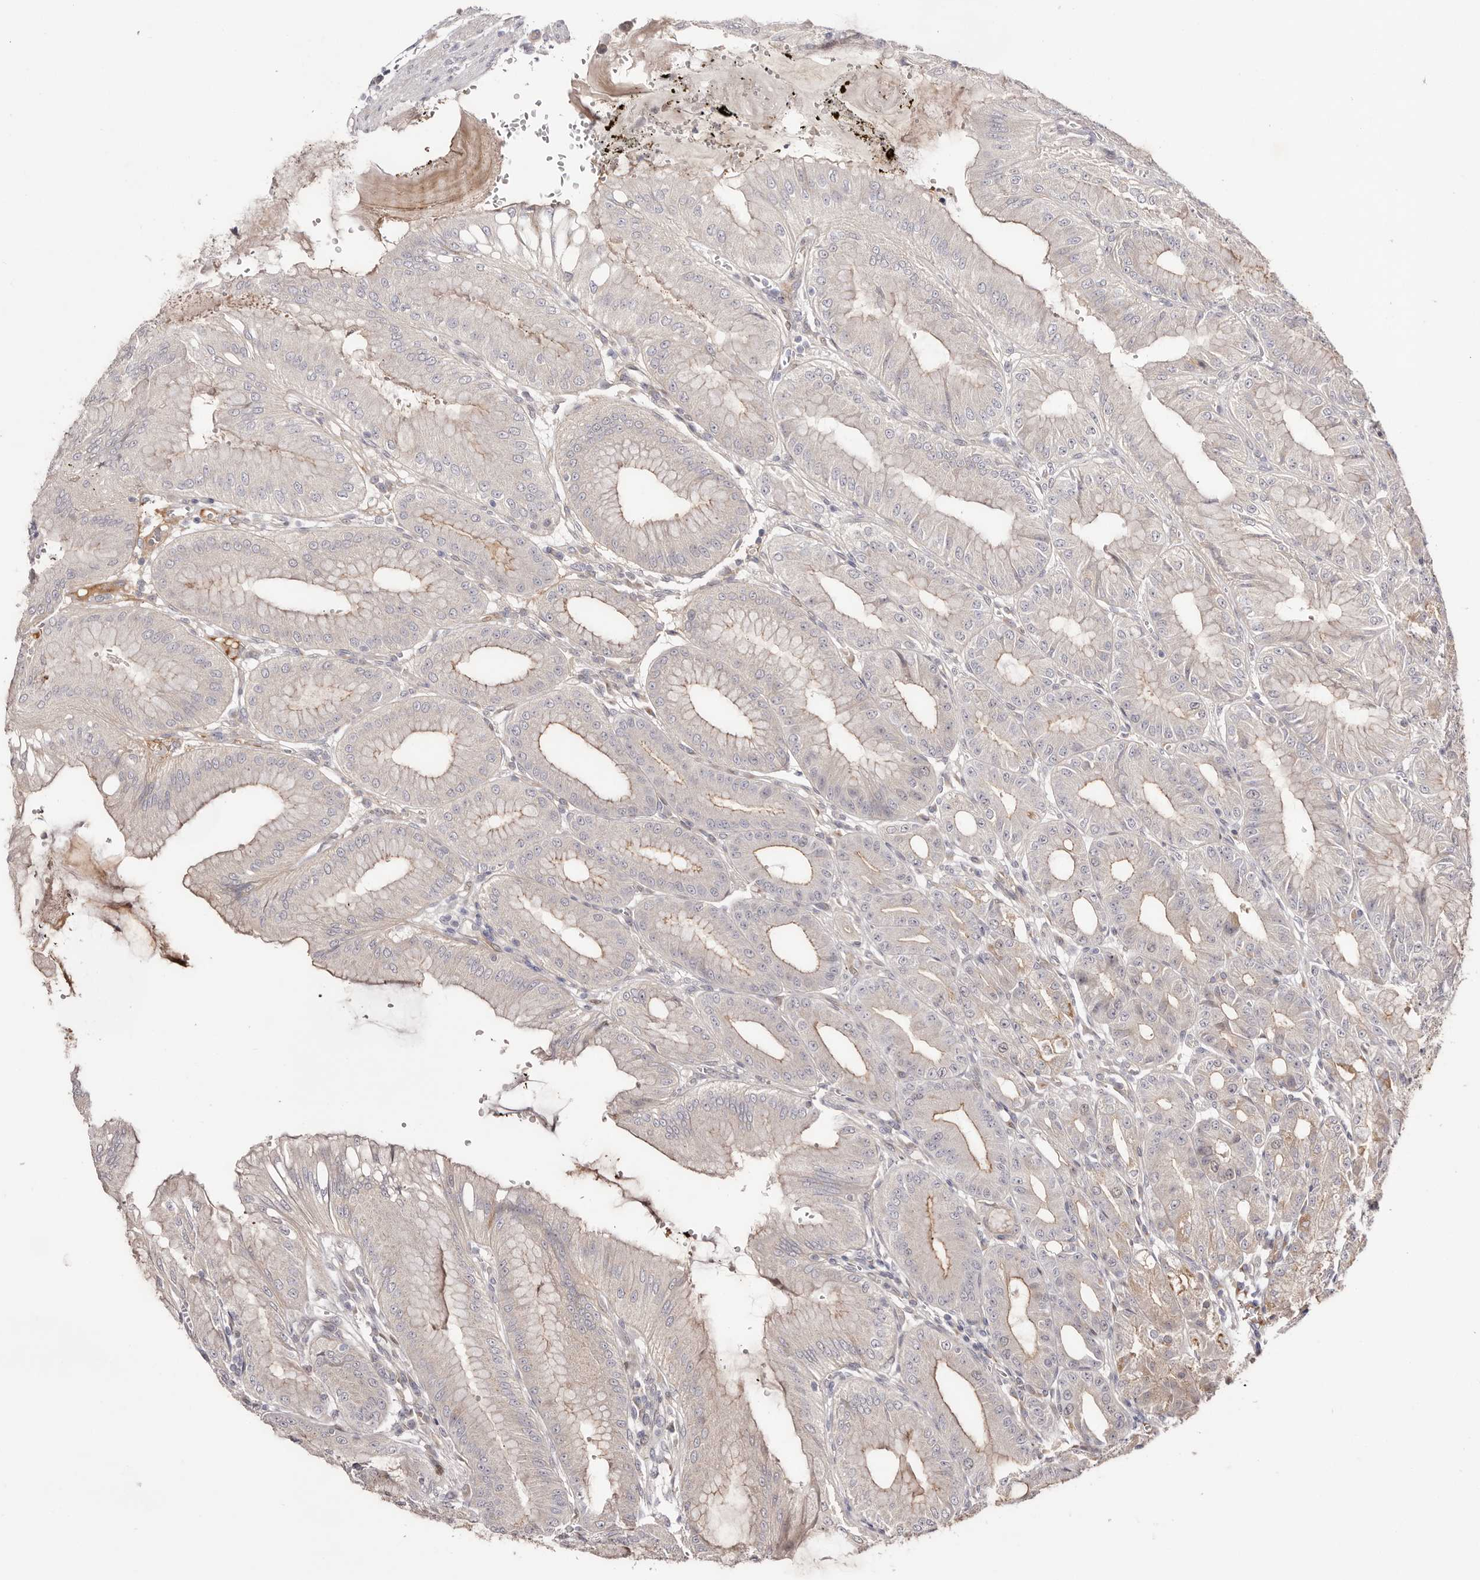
{"staining": {"intensity": "moderate", "quantity": "25%-75%", "location": "cytoplasmic/membranous"}, "tissue": "stomach", "cell_type": "Glandular cells", "image_type": "normal", "snomed": [{"axis": "morphology", "description": "Normal tissue, NOS"}, {"axis": "topography", "description": "Stomach, lower"}], "caption": "Immunohistochemistry (IHC) photomicrograph of normal human stomach stained for a protein (brown), which shows medium levels of moderate cytoplasmic/membranous expression in about 25%-75% of glandular cells.", "gene": "EGR3", "patient": {"sex": "male", "age": 71}}